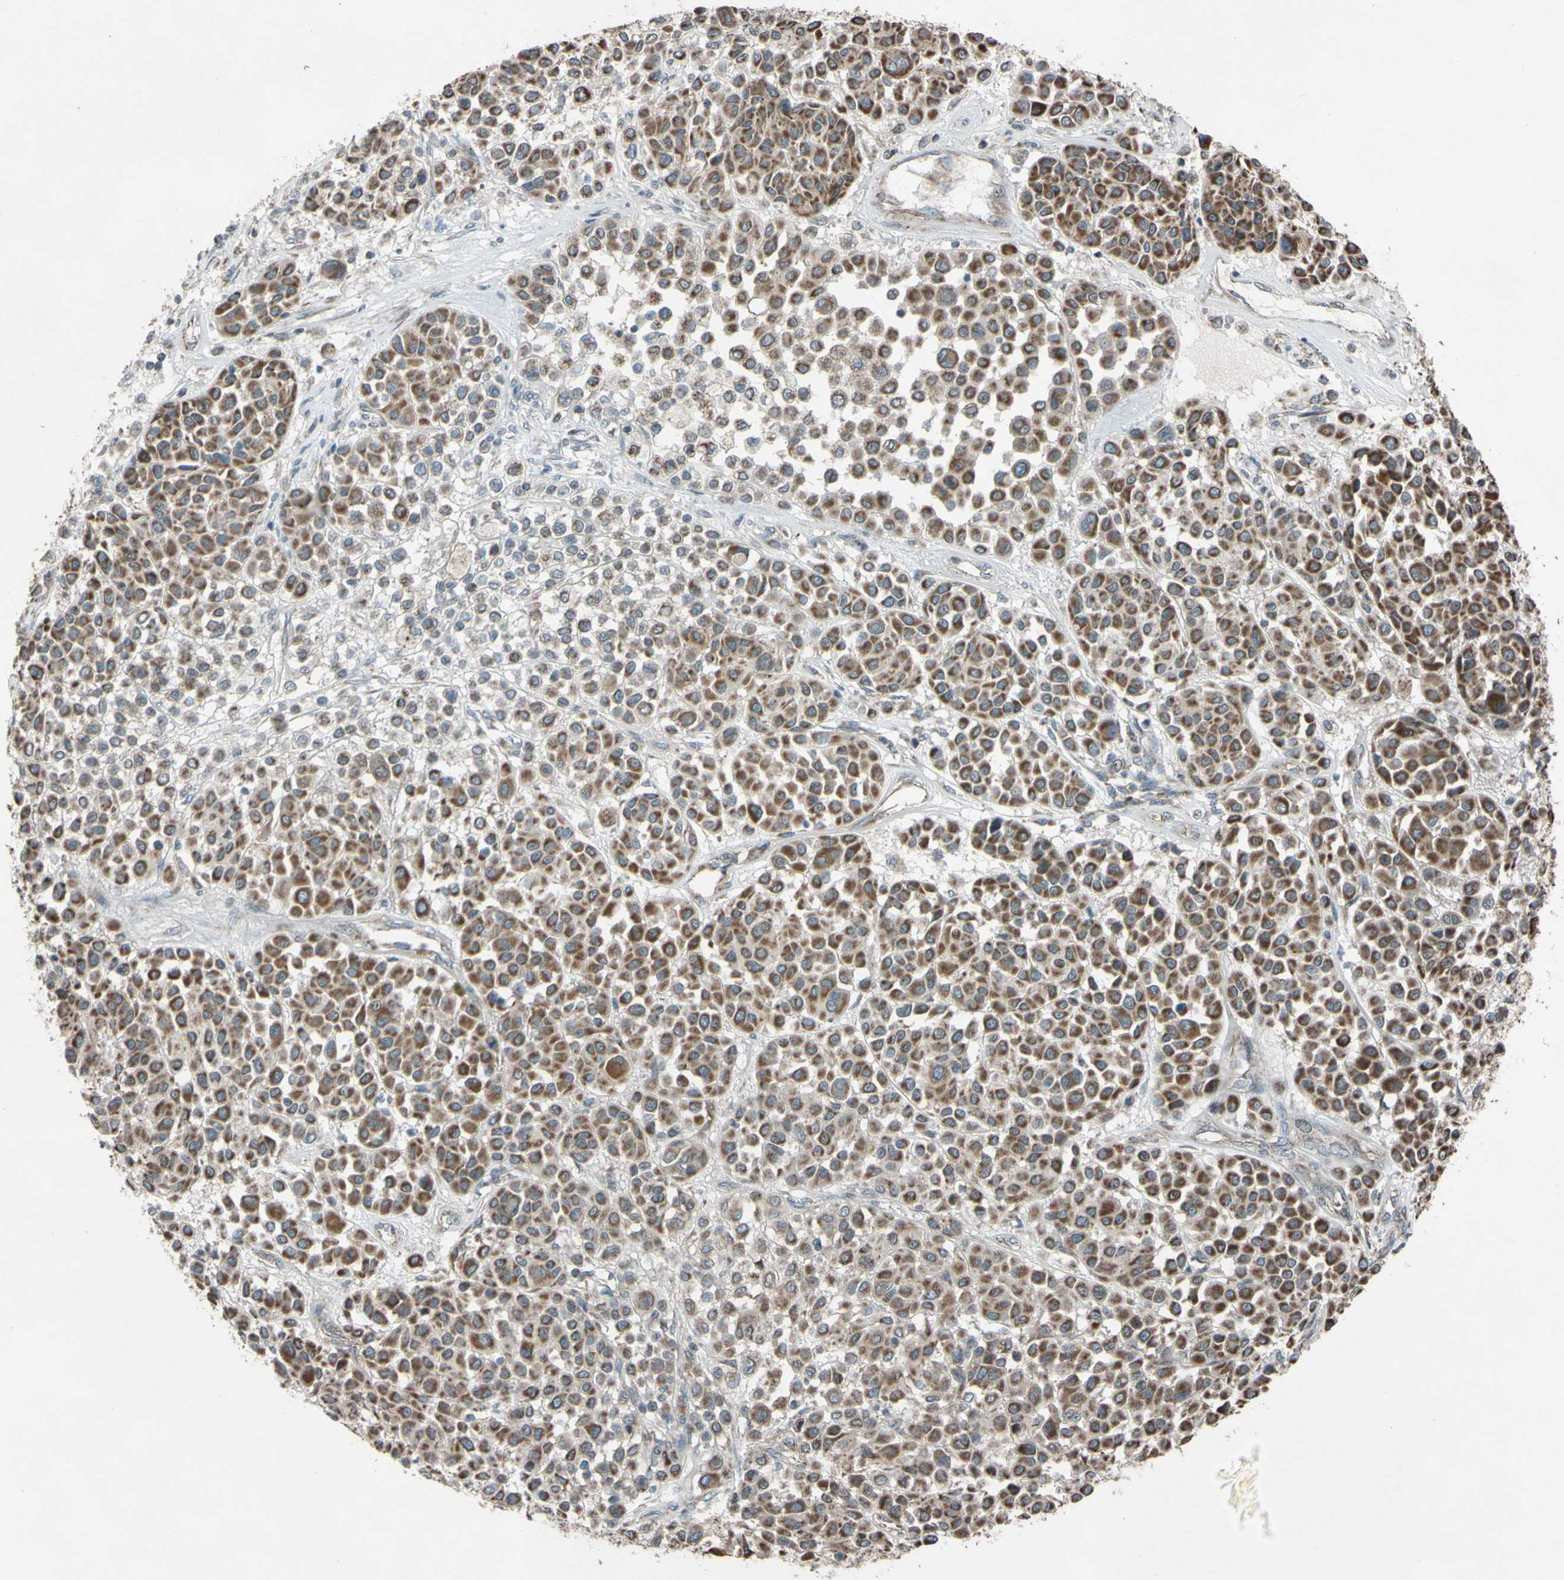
{"staining": {"intensity": "moderate", "quantity": ">75%", "location": "cytoplasmic/membranous"}, "tissue": "melanoma", "cell_type": "Tumor cells", "image_type": "cancer", "snomed": [{"axis": "morphology", "description": "Malignant melanoma, Metastatic site"}, {"axis": "topography", "description": "Soft tissue"}], "caption": "Malignant melanoma (metastatic site) stained for a protein exhibits moderate cytoplasmic/membranous positivity in tumor cells.", "gene": "ACOT8", "patient": {"sex": "male", "age": 41}}